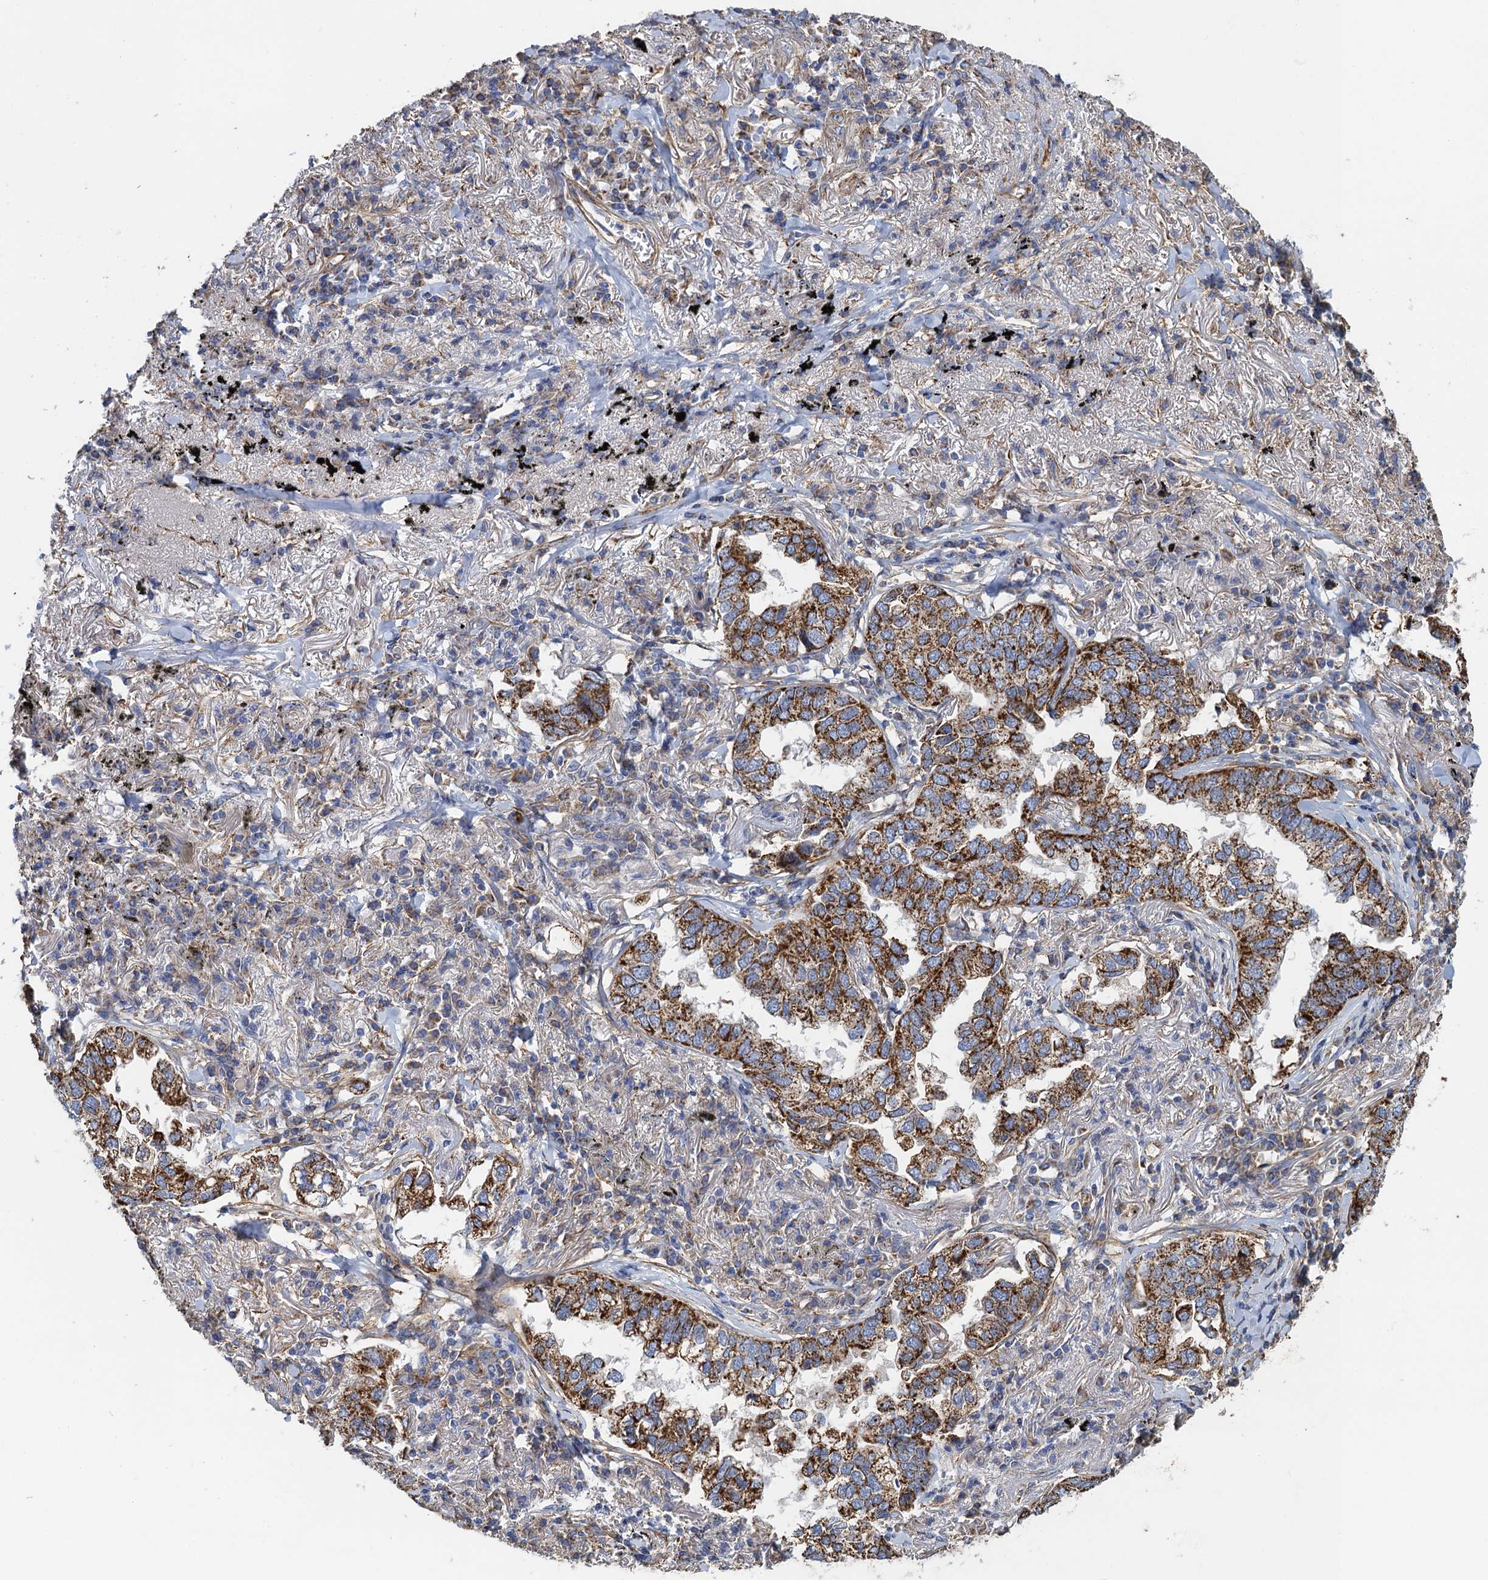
{"staining": {"intensity": "strong", "quantity": ">75%", "location": "cytoplasmic/membranous"}, "tissue": "lung cancer", "cell_type": "Tumor cells", "image_type": "cancer", "snomed": [{"axis": "morphology", "description": "Adenocarcinoma, NOS"}, {"axis": "topography", "description": "Lung"}], "caption": "Immunohistochemistry (IHC) of adenocarcinoma (lung) shows high levels of strong cytoplasmic/membranous positivity in about >75% of tumor cells.", "gene": "GCSH", "patient": {"sex": "male", "age": 65}}